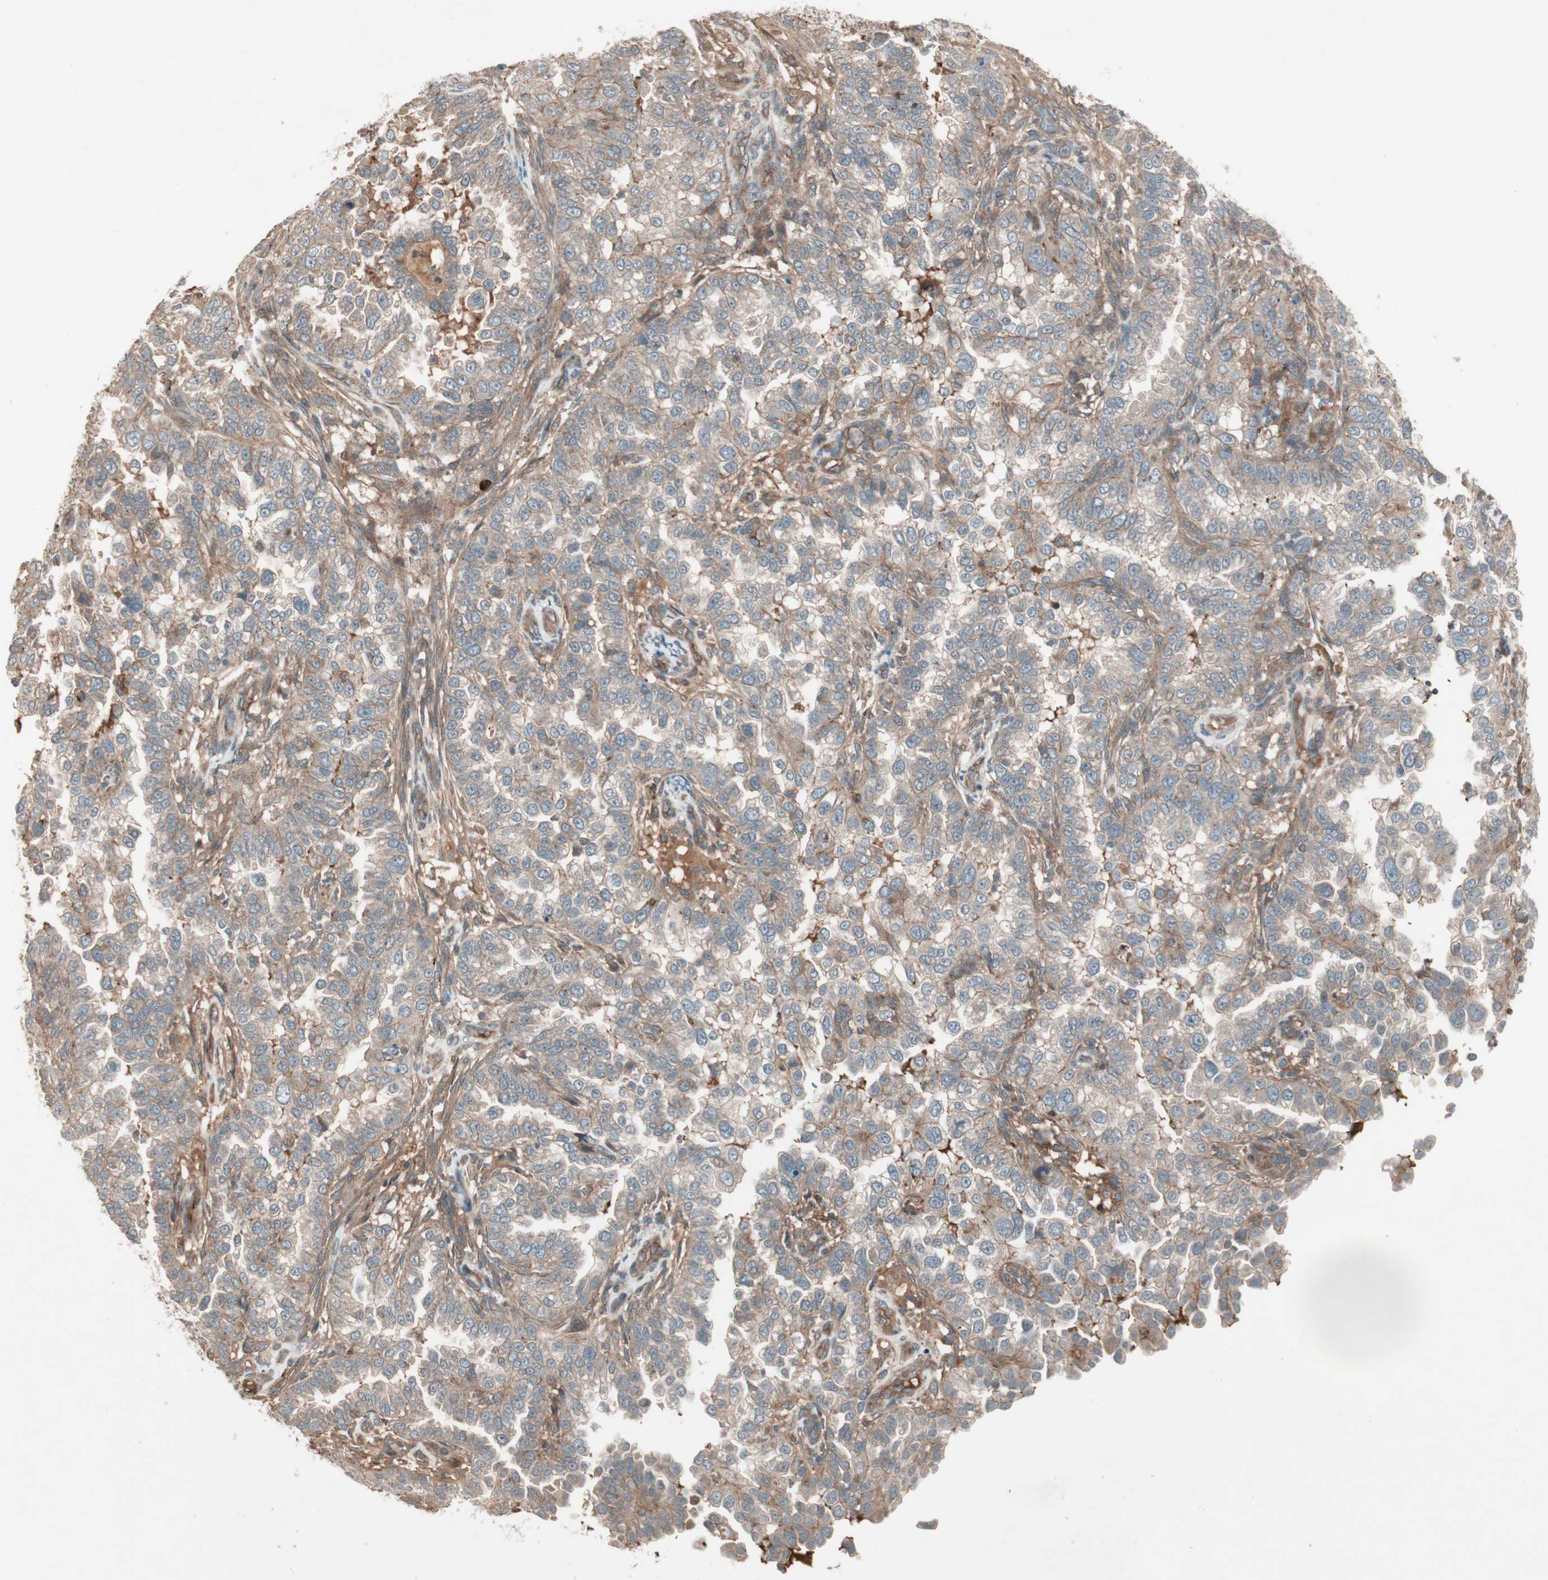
{"staining": {"intensity": "moderate", "quantity": "25%-75%", "location": "cytoplasmic/membranous"}, "tissue": "endometrial cancer", "cell_type": "Tumor cells", "image_type": "cancer", "snomed": [{"axis": "morphology", "description": "Adenocarcinoma, NOS"}, {"axis": "topography", "description": "Endometrium"}], "caption": "The micrograph shows staining of endometrial cancer (adenocarcinoma), revealing moderate cytoplasmic/membranous protein expression (brown color) within tumor cells.", "gene": "TFPI", "patient": {"sex": "female", "age": 85}}